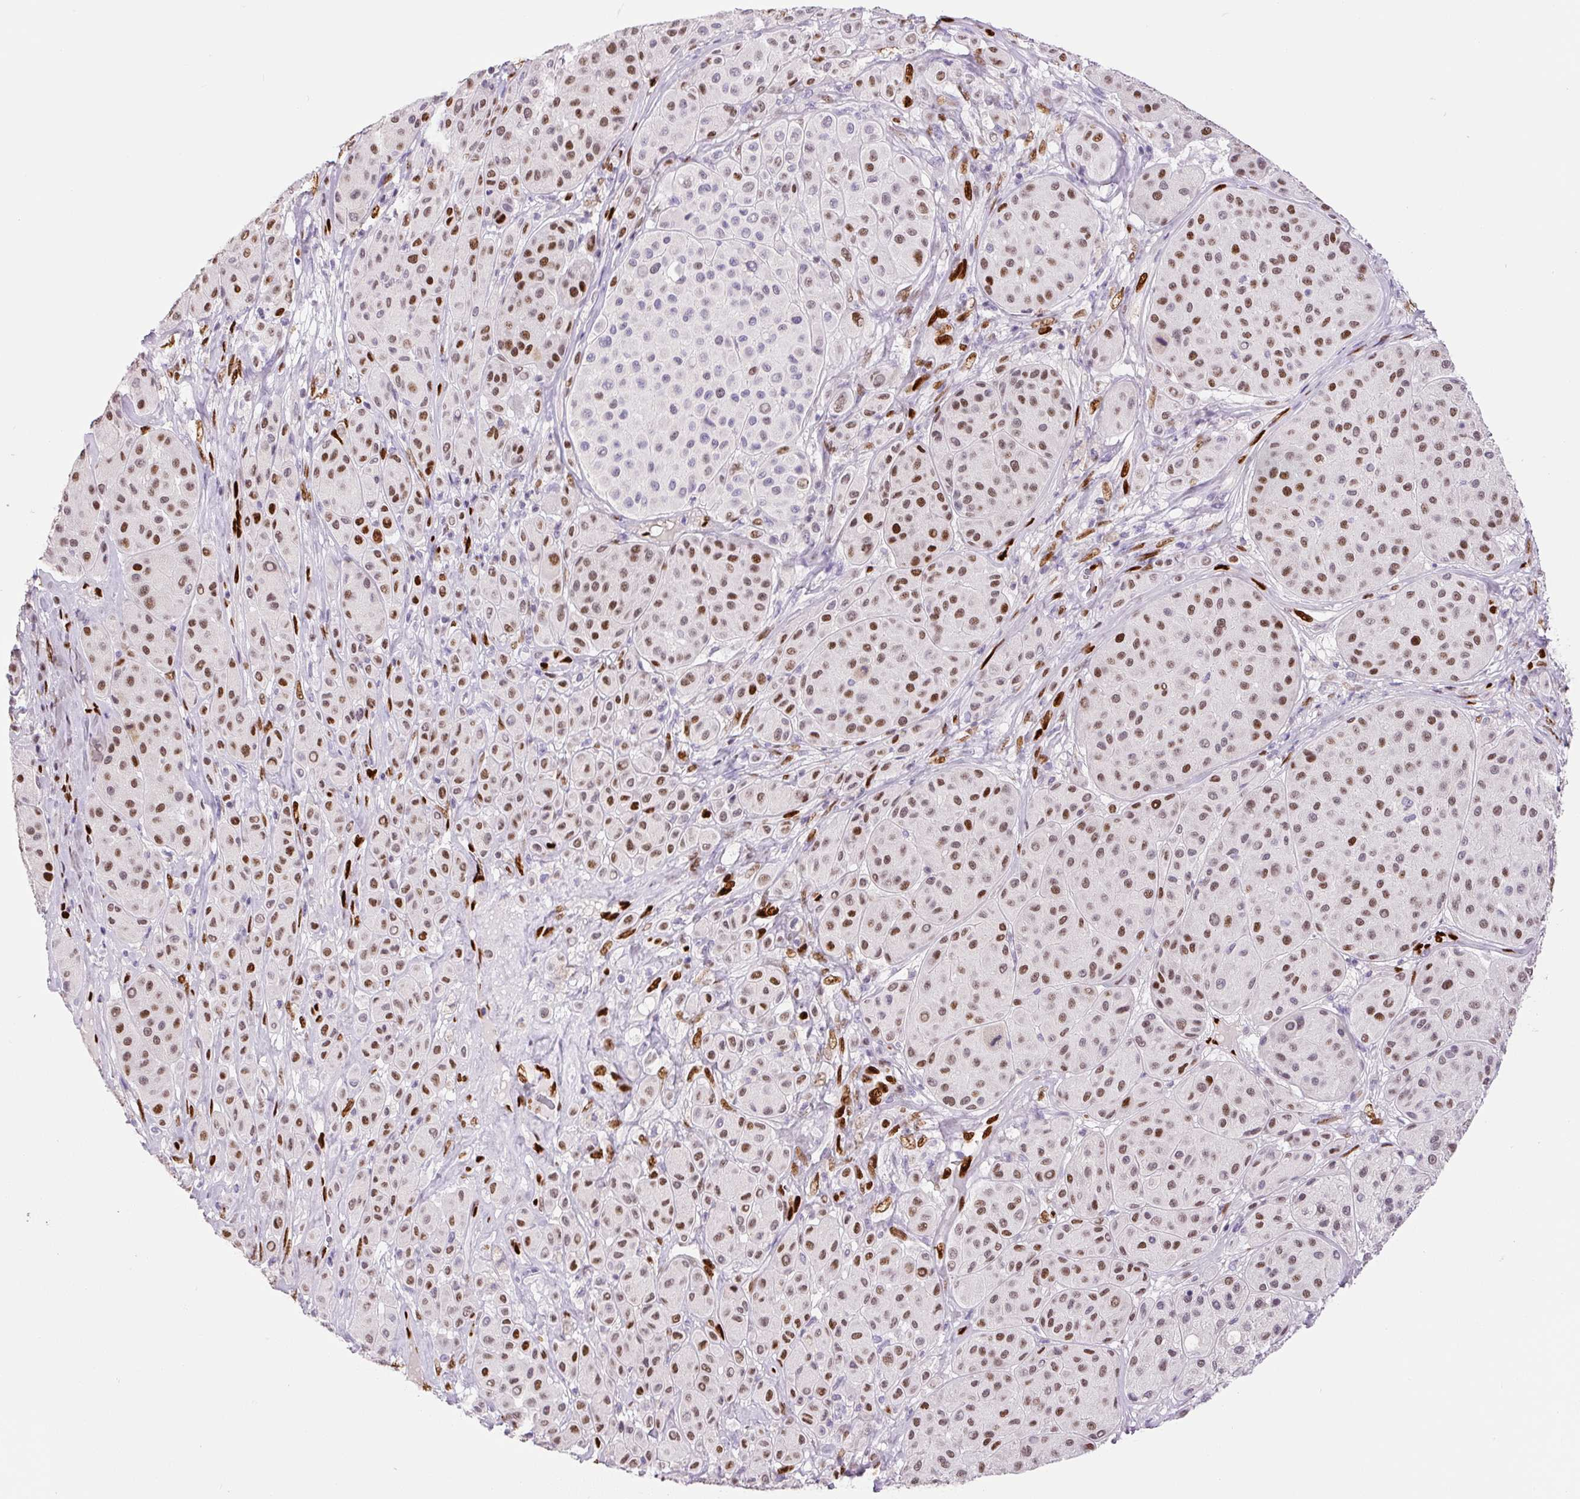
{"staining": {"intensity": "moderate", "quantity": "25%-75%", "location": "nuclear"}, "tissue": "melanoma", "cell_type": "Tumor cells", "image_type": "cancer", "snomed": [{"axis": "morphology", "description": "Malignant melanoma, Metastatic site"}, {"axis": "topography", "description": "Smooth muscle"}], "caption": "Melanoma stained with IHC displays moderate nuclear expression in approximately 25%-75% of tumor cells. (DAB = brown stain, brightfield microscopy at high magnification).", "gene": "ZEB1", "patient": {"sex": "male", "age": 41}}